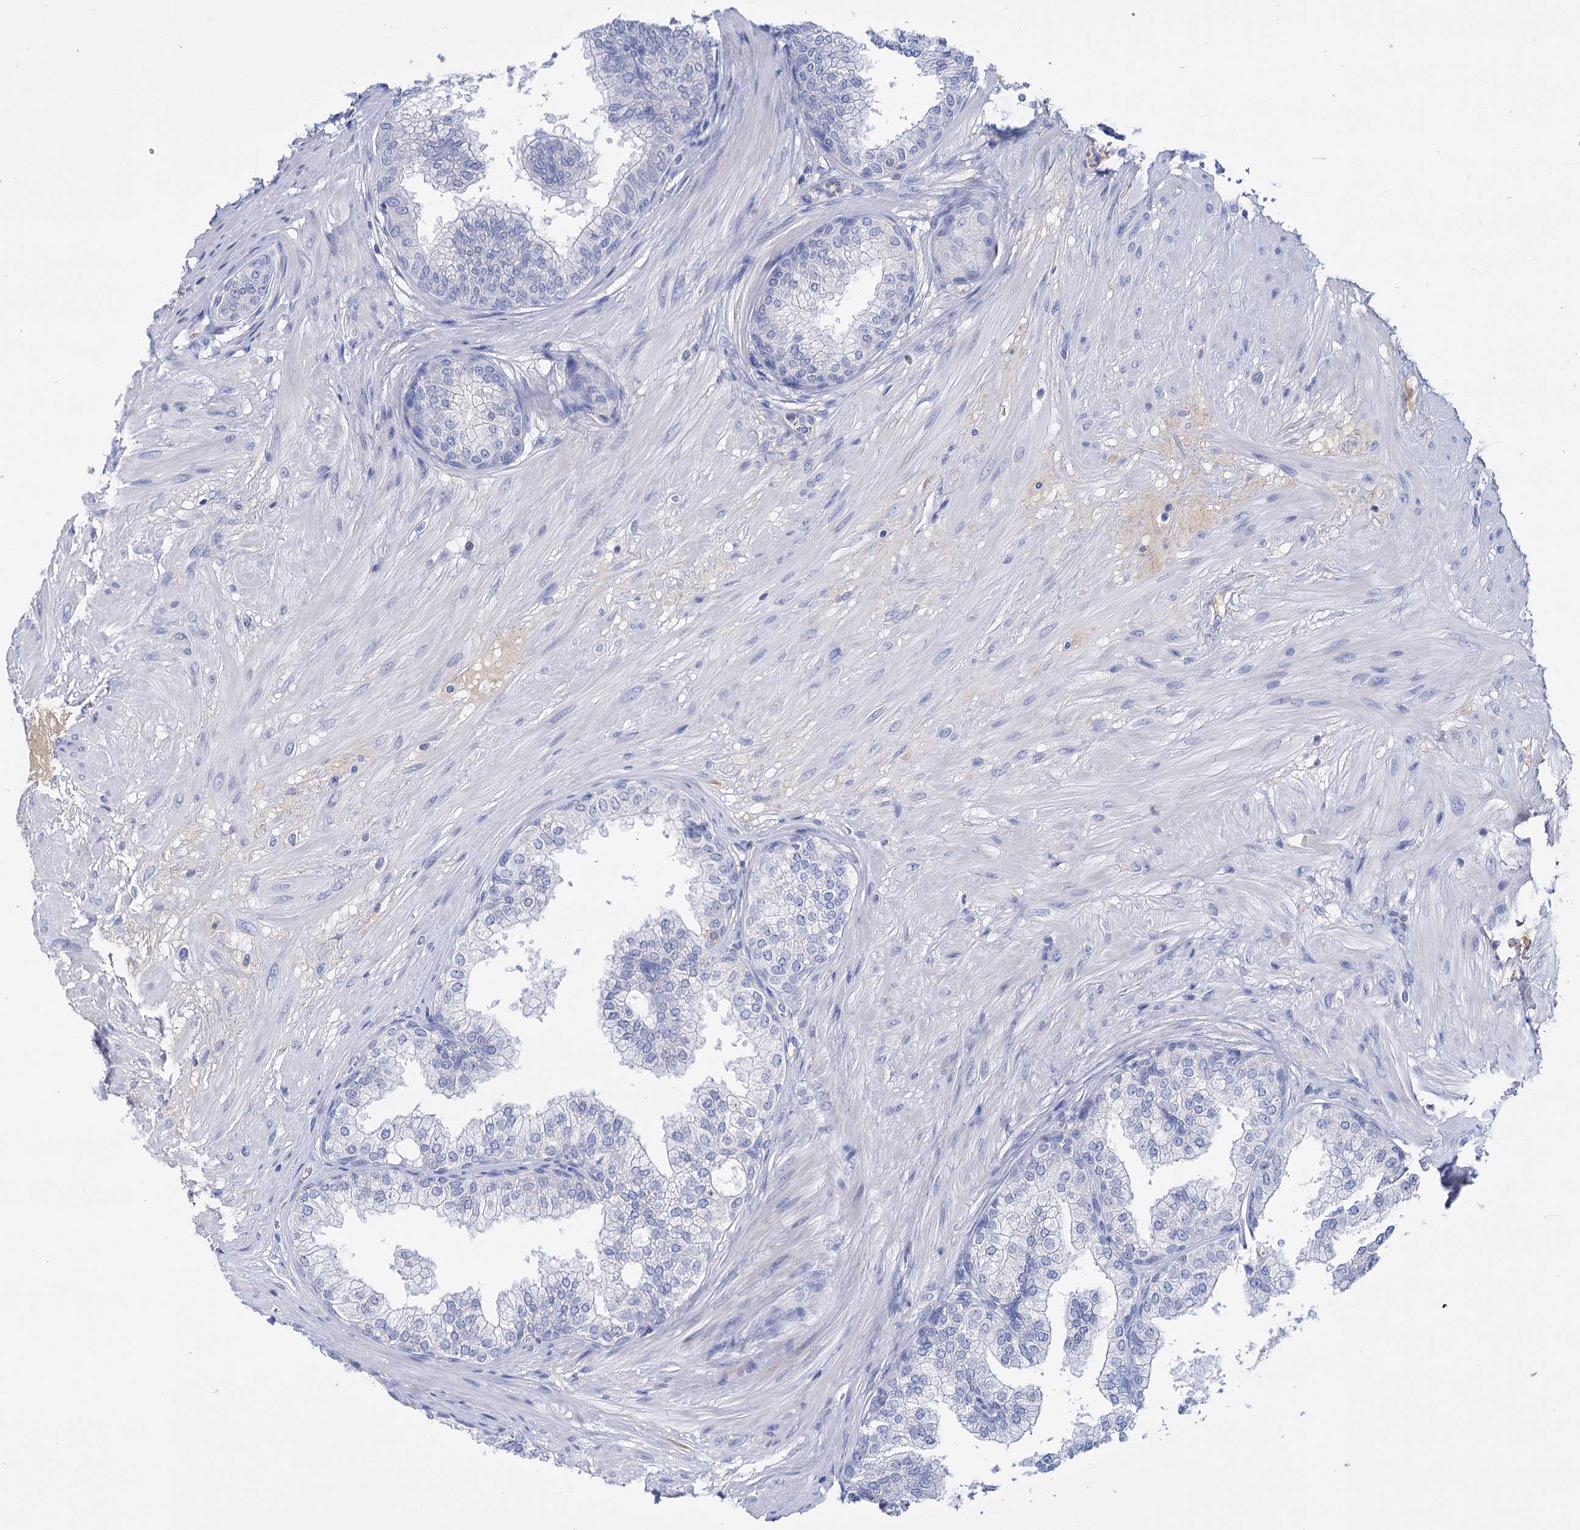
{"staining": {"intensity": "negative", "quantity": "none", "location": "none"}, "tissue": "prostate", "cell_type": "Glandular cells", "image_type": "normal", "snomed": [{"axis": "morphology", "description": "Normal tissue, NOS"}, {"axis": "topography", "description": "Prostate"}], "caption": "Prostate was stained to show a protein in brown. There is no significant staining in glandular cells.", "gene": "FBXW12", "patient": {"sex": "male", "age": 60}}